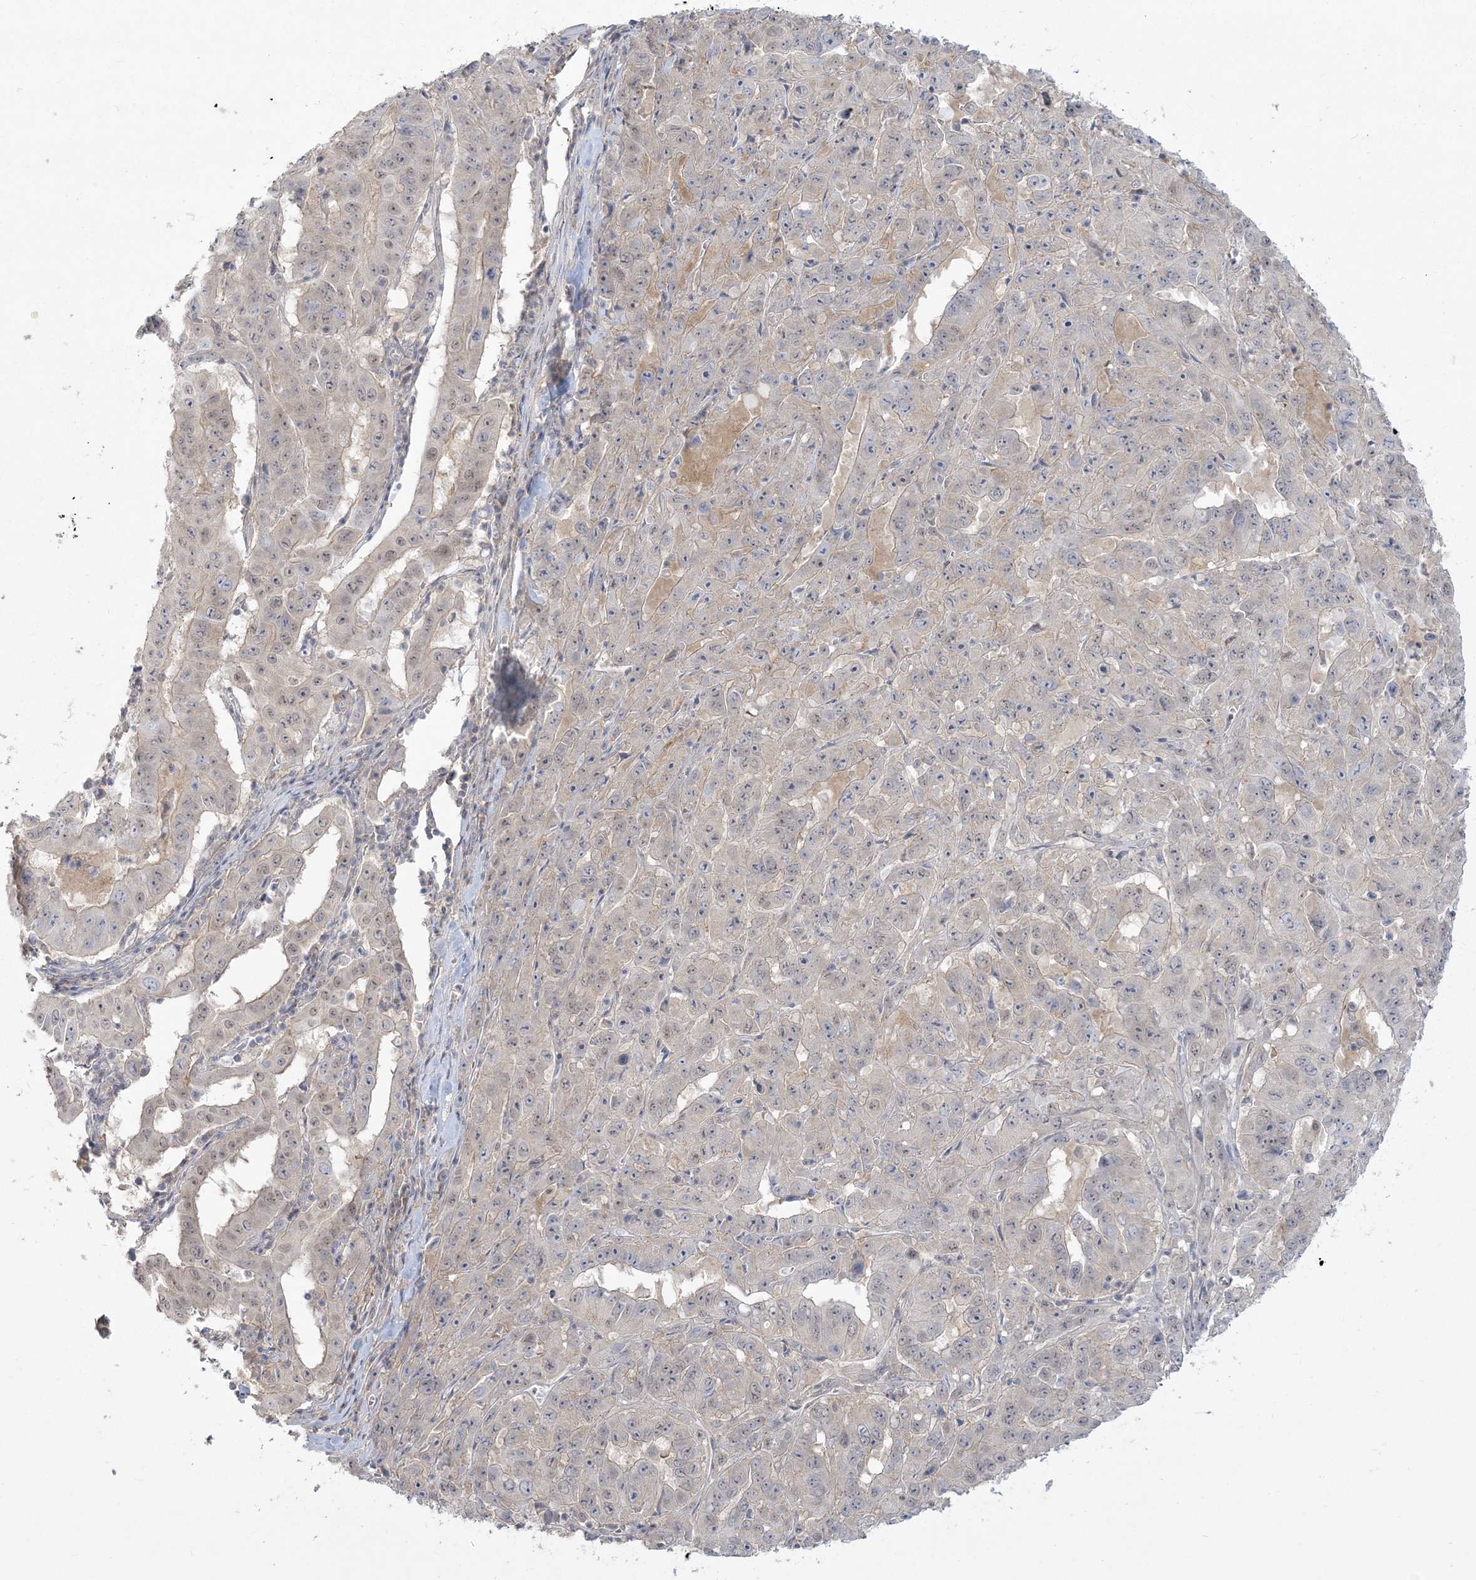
{"staining": {"intensity": "weak", "quantity": "<25%", "location": "nuclear"}, "tissue": "pancreatic cancer", "cell_type": "Tumor cells", "image_type": "cancer", "snomed": [{"axis": "morphology", "description": "Adenocarcinoma, NOS"}, {"axis": "topography", "description": "Pancreas"}], "caption": "The immunohistochemistry micrograph has no significant expression in tumor cells of pancreatic cancer tissue. (DAB IHC with hematoxylin counter stain).", "gene": "ANKS1A", "patient": {"sex": "male", "age": 63}}